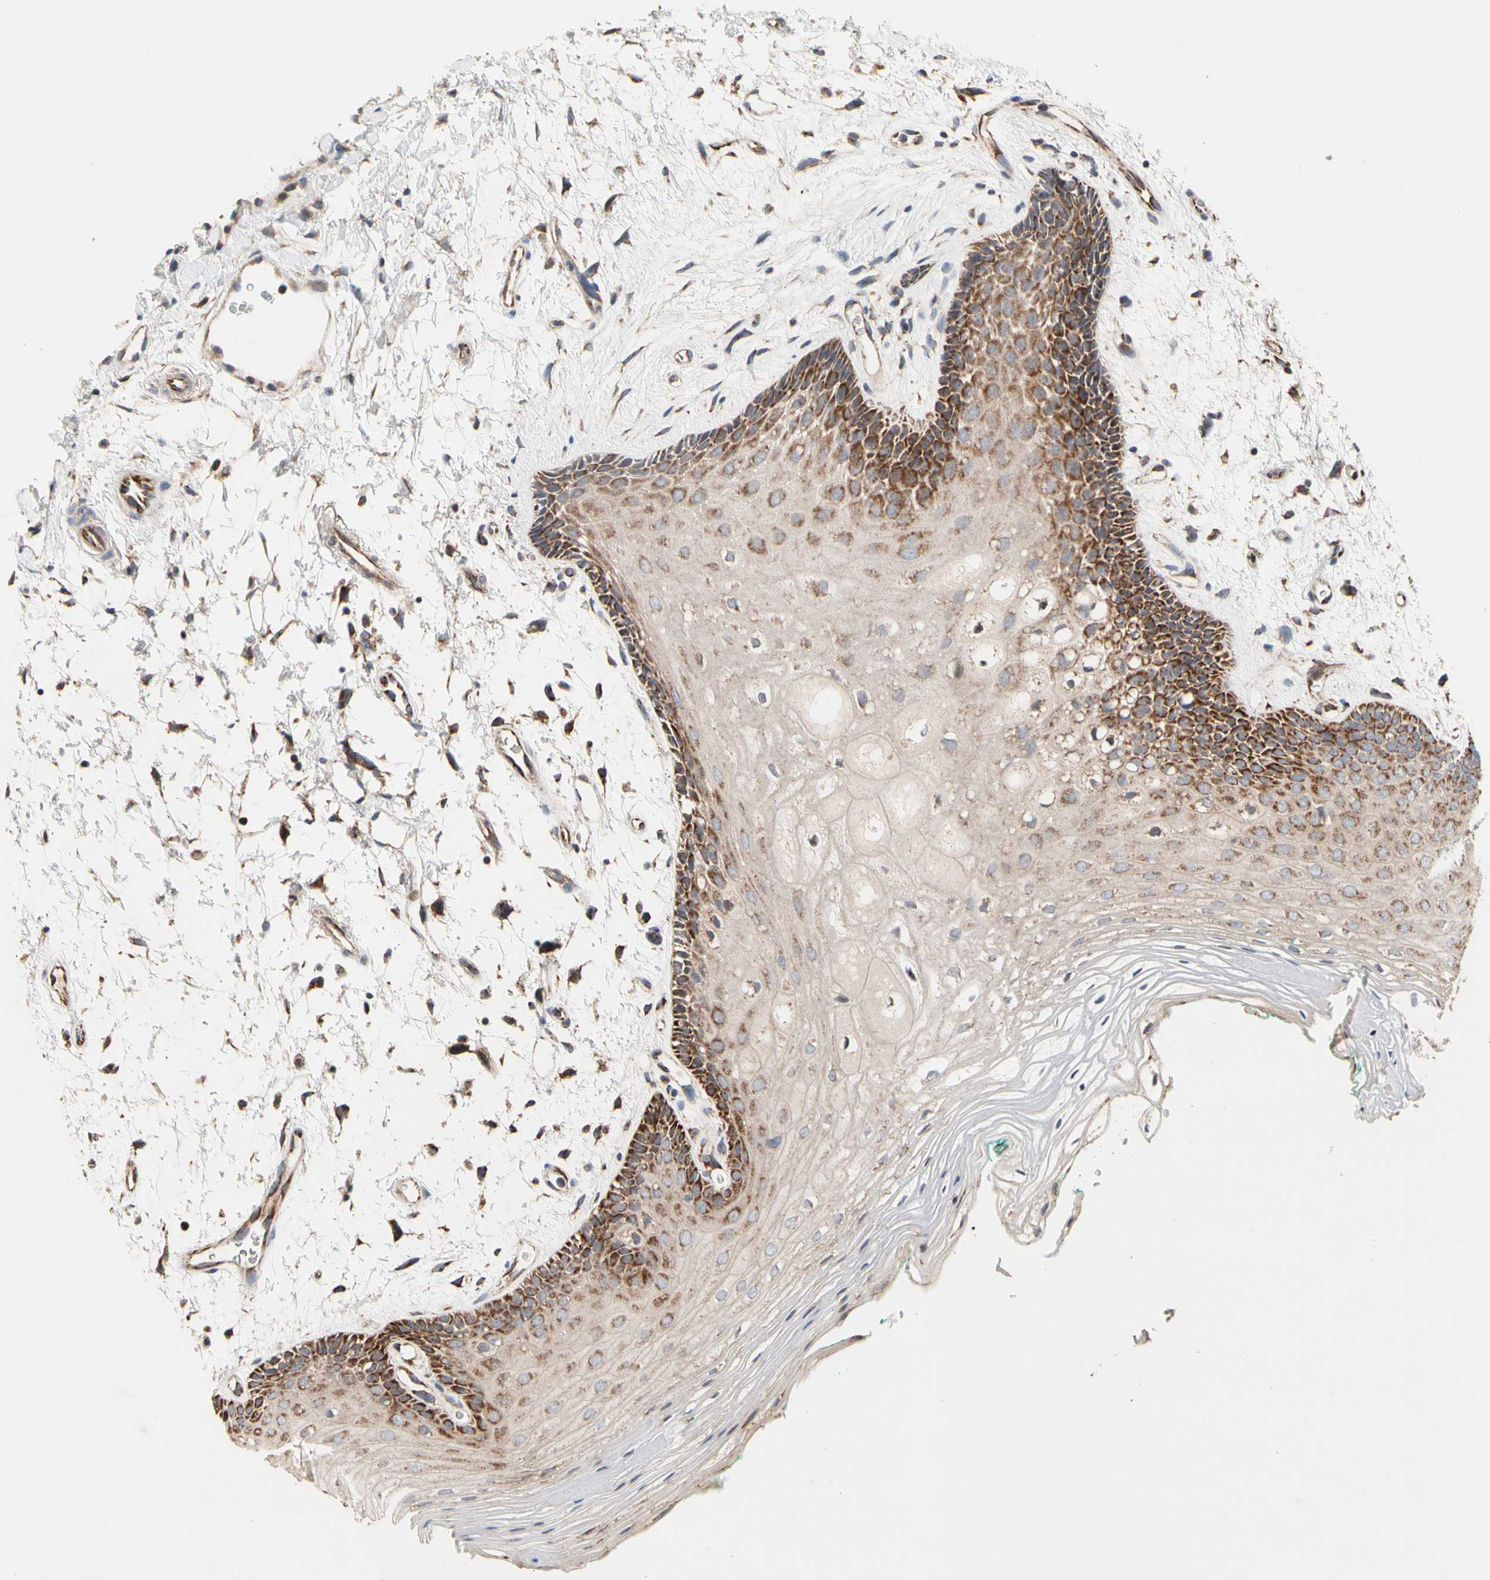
{"staining": {"intensity": "strong", "quantity": ">75%", "location": "cytoplasmic/membranous"}, "tissue": "oral mucosa", "cell_type": "Squamous epithelial cells", "image_type": "normal", "snomed": [{"axis": "morphology", "description": "Normal tissue, NOS"}, {"axis": "topography", "description": "Skeletal muscle"}, {"axis": "topography", "description": "Oral tissue"}, {"axis": "topography", "description": "Peripheral nerve tissue"}], "caption": "Immunohistochemistry staining of normal oral mucosa, which shows high levels of strong cytoplasmic/membranous staining in about >75% of squamous epithelial cells indicating strong cytoplasmic/membranous protein positivity. The staining was performed using DAB (3,3'-diaminobenzidine) (brown) for protein detection and nuclei were counterstained in hematoxylin (blue).", "gene": "GPD2", "patient": {"sex": "female", "age": 84}}